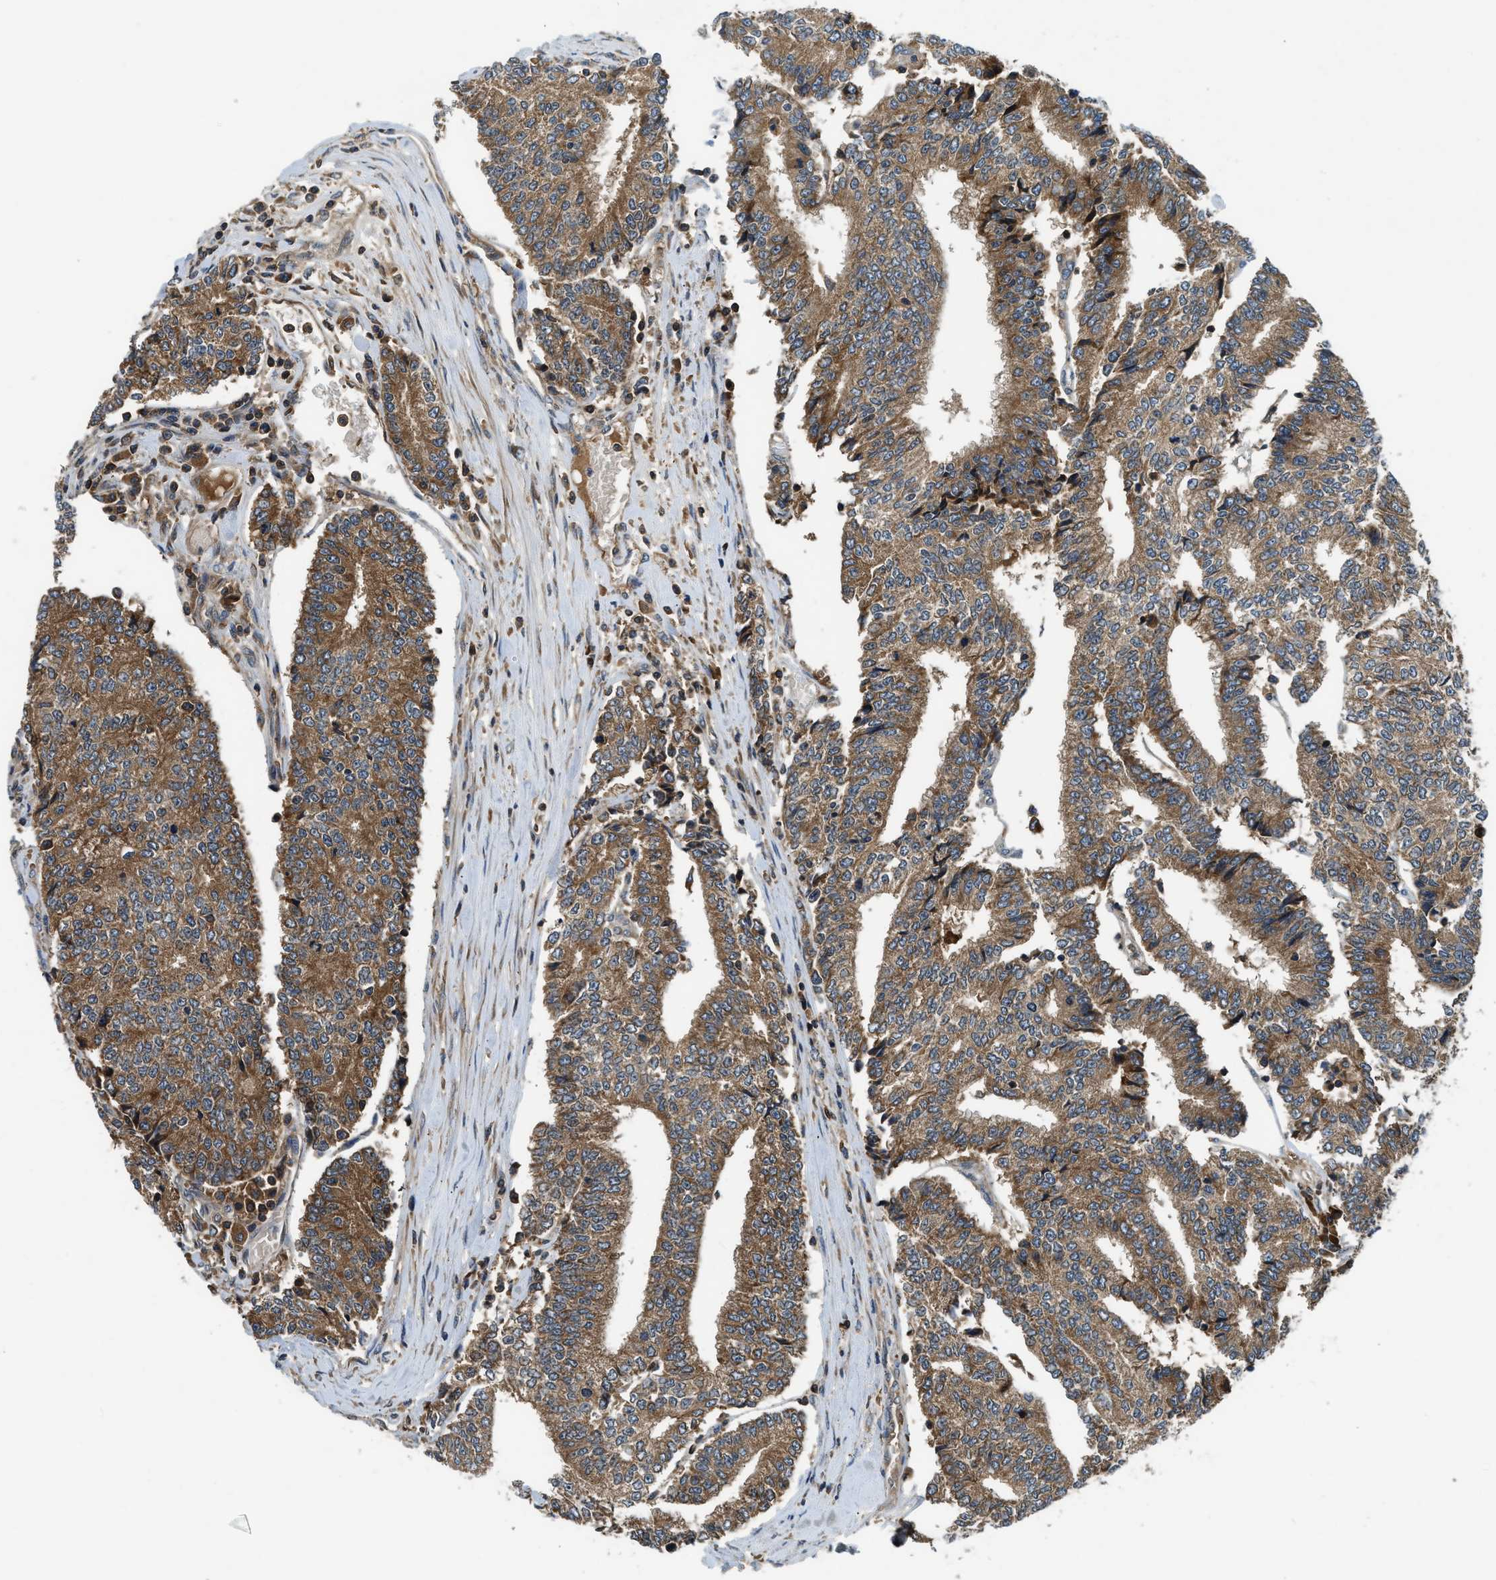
{"staining": {"intensity": "moderate", "quantity": ">75%", "location": "cytoplasmic/membranous"}, "tissue": "prostate cancer", "cell_type": "Tumor cells", "image_type": "cancer", "snomed": [{"axis": "morphology", "description": "Adenocarcinoma, High grade"}, {"axis": "topography", "description": "Prostate"}], "caption": "DAB immunohistochemical staining of prostate adenocarcinoma (high-grade) demonstrates moderate cytoplasmic/membranous protein positivity in about >75% of tumor cells.", "gene": "PAFAH2", "patient": {"sex": "male", "age": 71}}